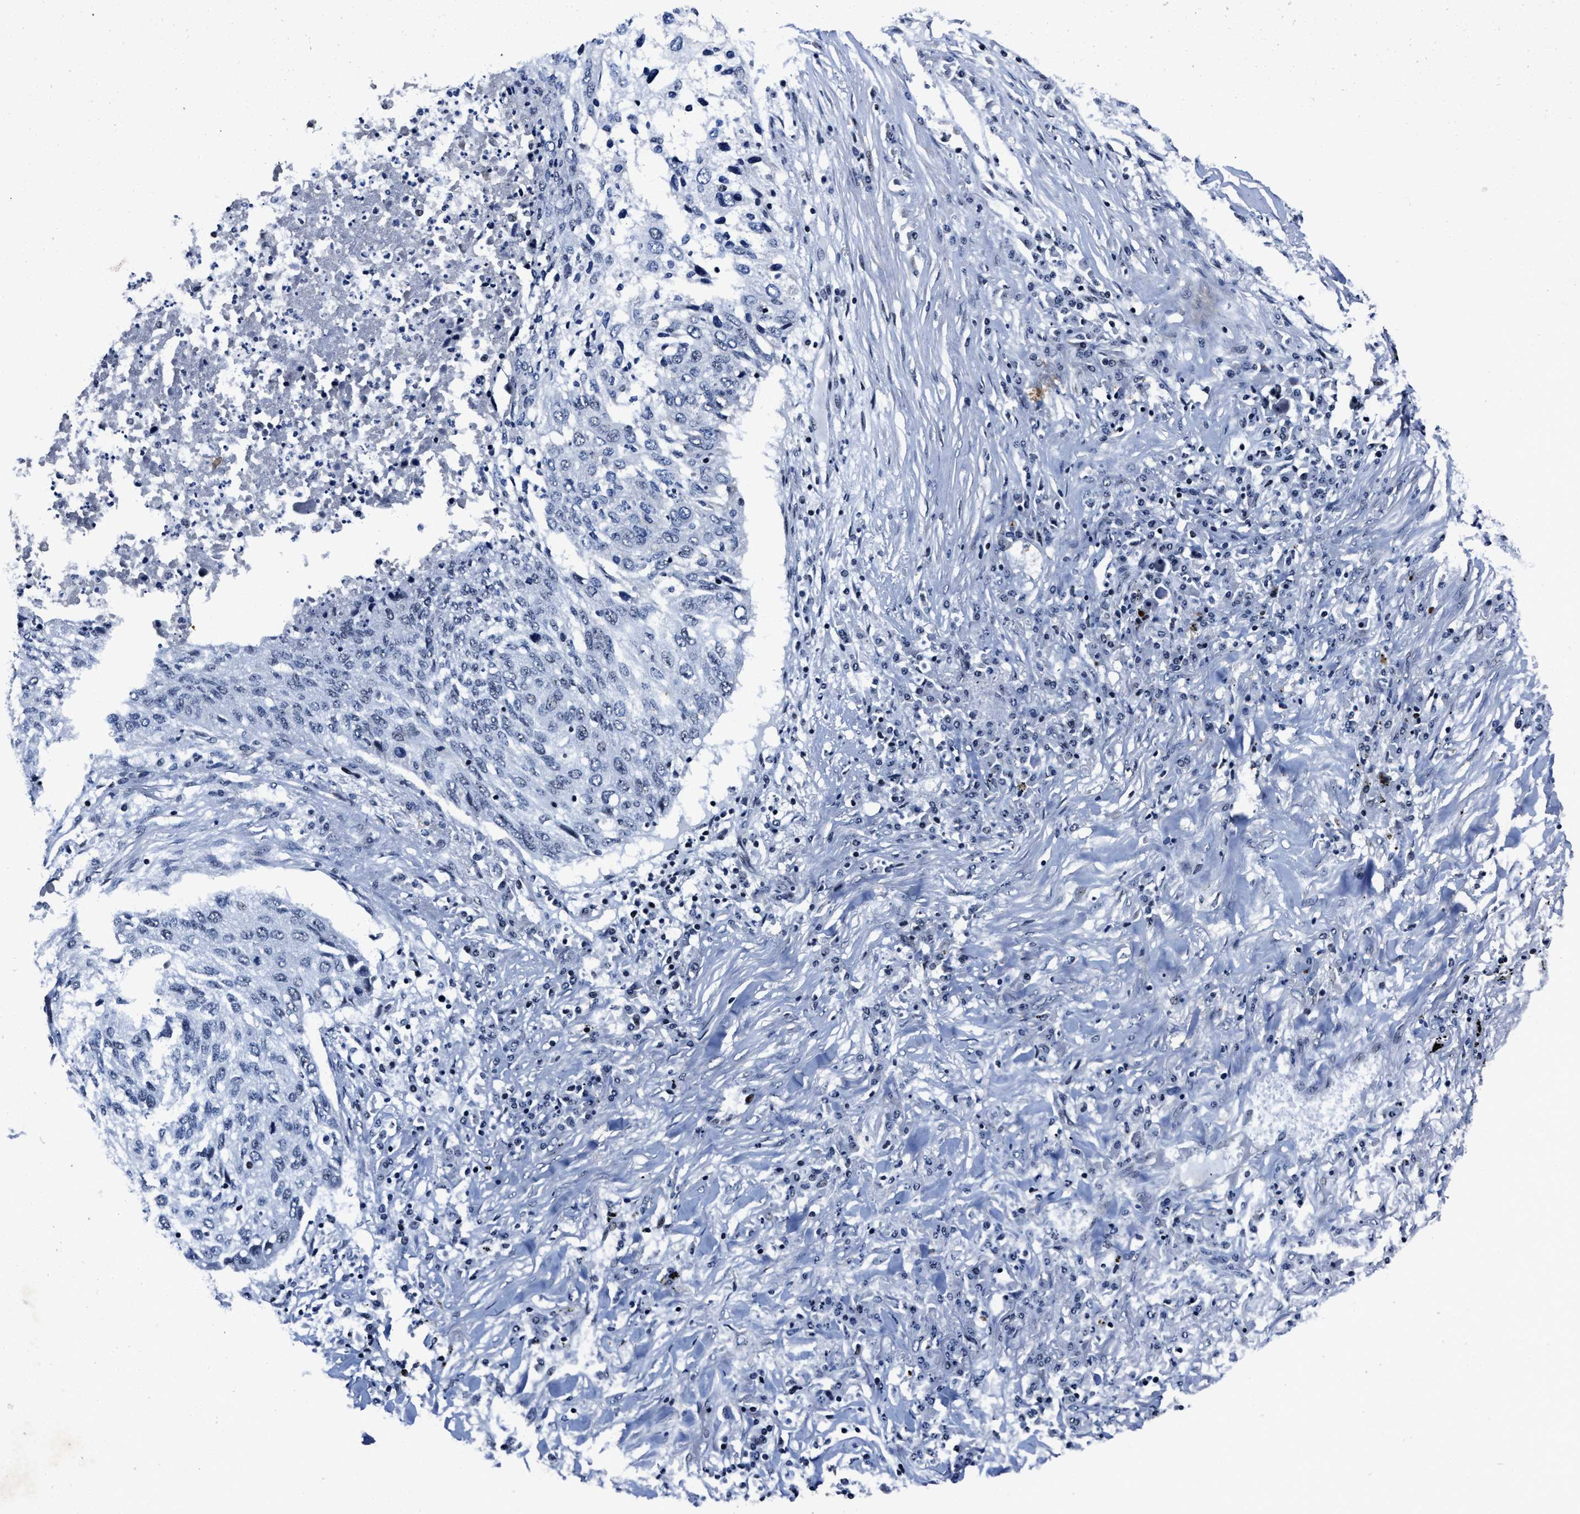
{"staining": {"intensity": "negative", "quantity": "none", "location": "none"}, "tissue": "lung cancer", "cell_type": "Tumor cells", "image_type": "cancer", "snomed": [{"axis": "morphology", "description": "Squamous cell carcinoma, NOS"}, {"axis": "topography", "description": "Lung"}], "caption": "This is a micrograph of immunohistochemistry (IHC) staining of squamous cell carcinoma (lung), which shows no expression in tumor cells.", "gene": "ZNF233", "patient": {"sex": "female", "age": 63}}